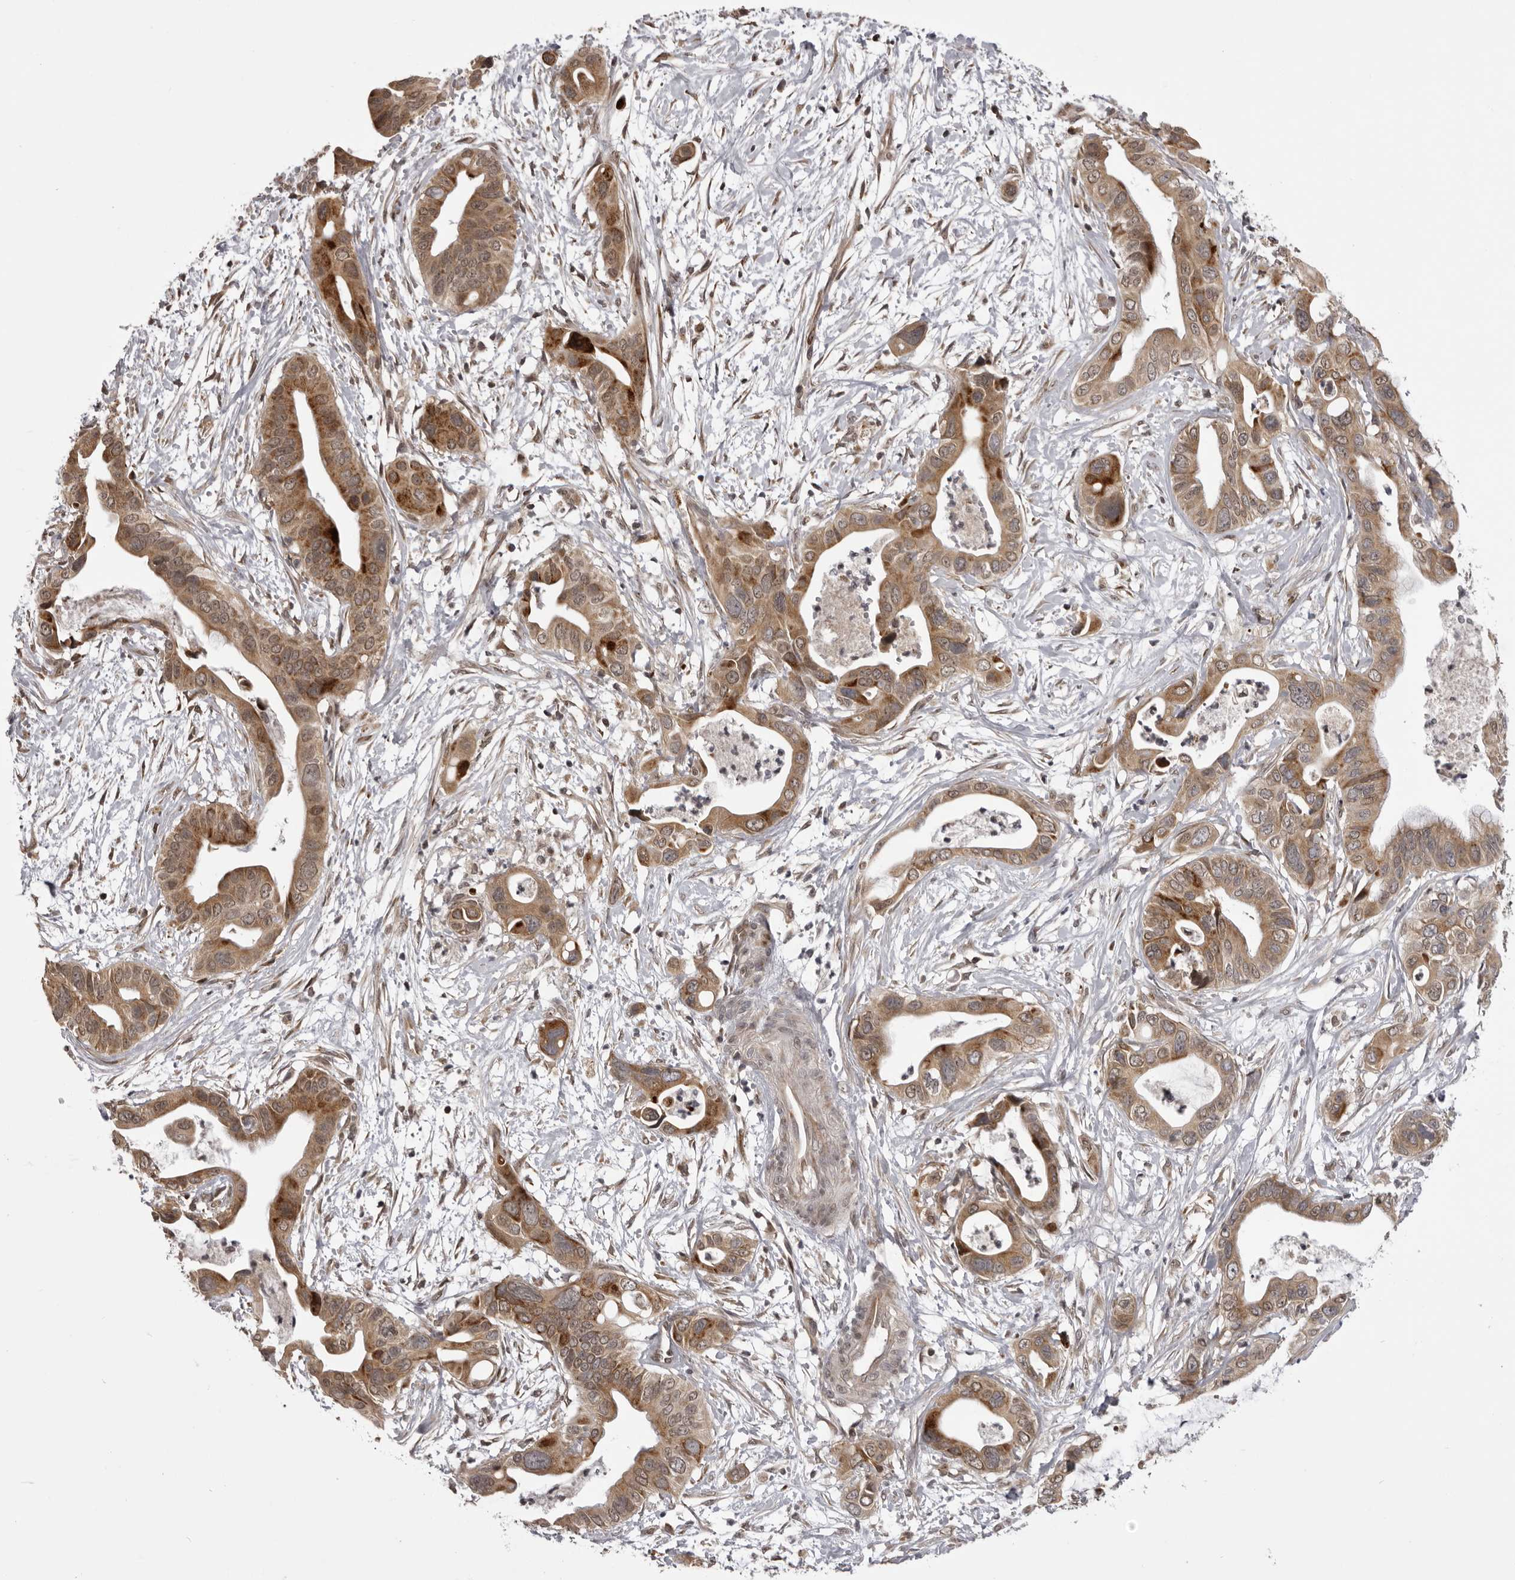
{"staining": {"intensity": "moderate", "quantity": ">75%", "location": "cytoplasmic/membranous"}, "tissue": "pancreatic cancer", "cell_type": "Tumor cells", "image_type": "cancer", "snomed": [{"axis": "morphology", "description": "Adenocarcinoma, NOS"}, {"axis": "topography", "description": "Pancreas"}], "caption": "Immunohistochemical staining of pancreatic cancer exhibits moderate cytoplasmic/membranous protein positivity in about >75% of tumor cells. (Brightfield microscopy of DAB IHC at high magnification).", "gene": "C1orf109", "patient": {"sex": "male", "age": 66}}